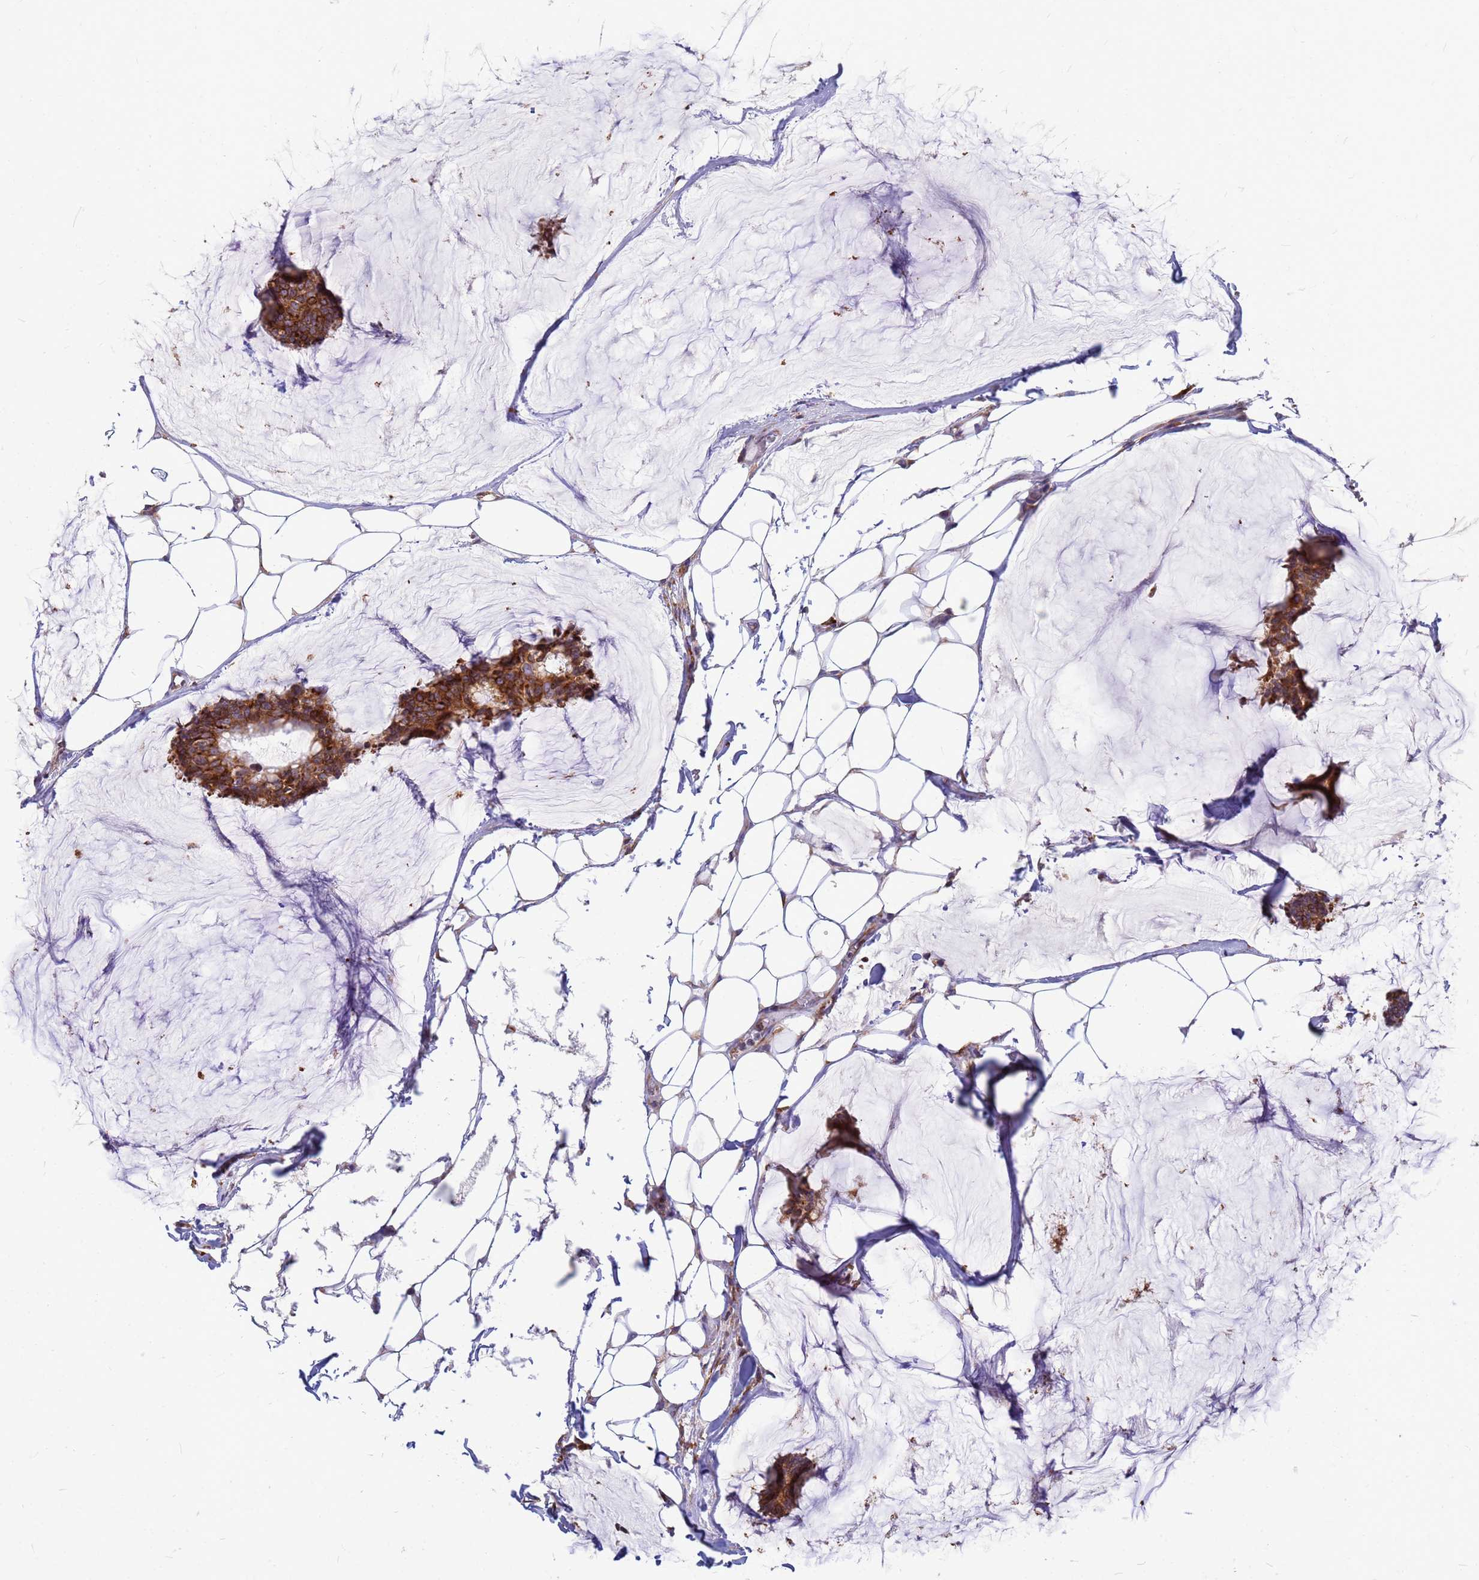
{"staining": {"intensity": "strong", "quantity": ">75%", "location": "cytoplasmic/membranous"}, "tissue": "breast cancer", "cell_type": "Tumor cells", "image_type": "cancer", "snomed": [{"axis": "morphology", "description": "Duct carcinoma"}, {"axis": "topography", "description": "Breast"}], "caption": "A photomicrograph of breast cancer (intraductal carcinoma) stained for a protein displays strong cytoplasmic/membranous brown staining in tumor cells.", "gene": "SSR4", "patient": {"sex": "female", "age": 93}}